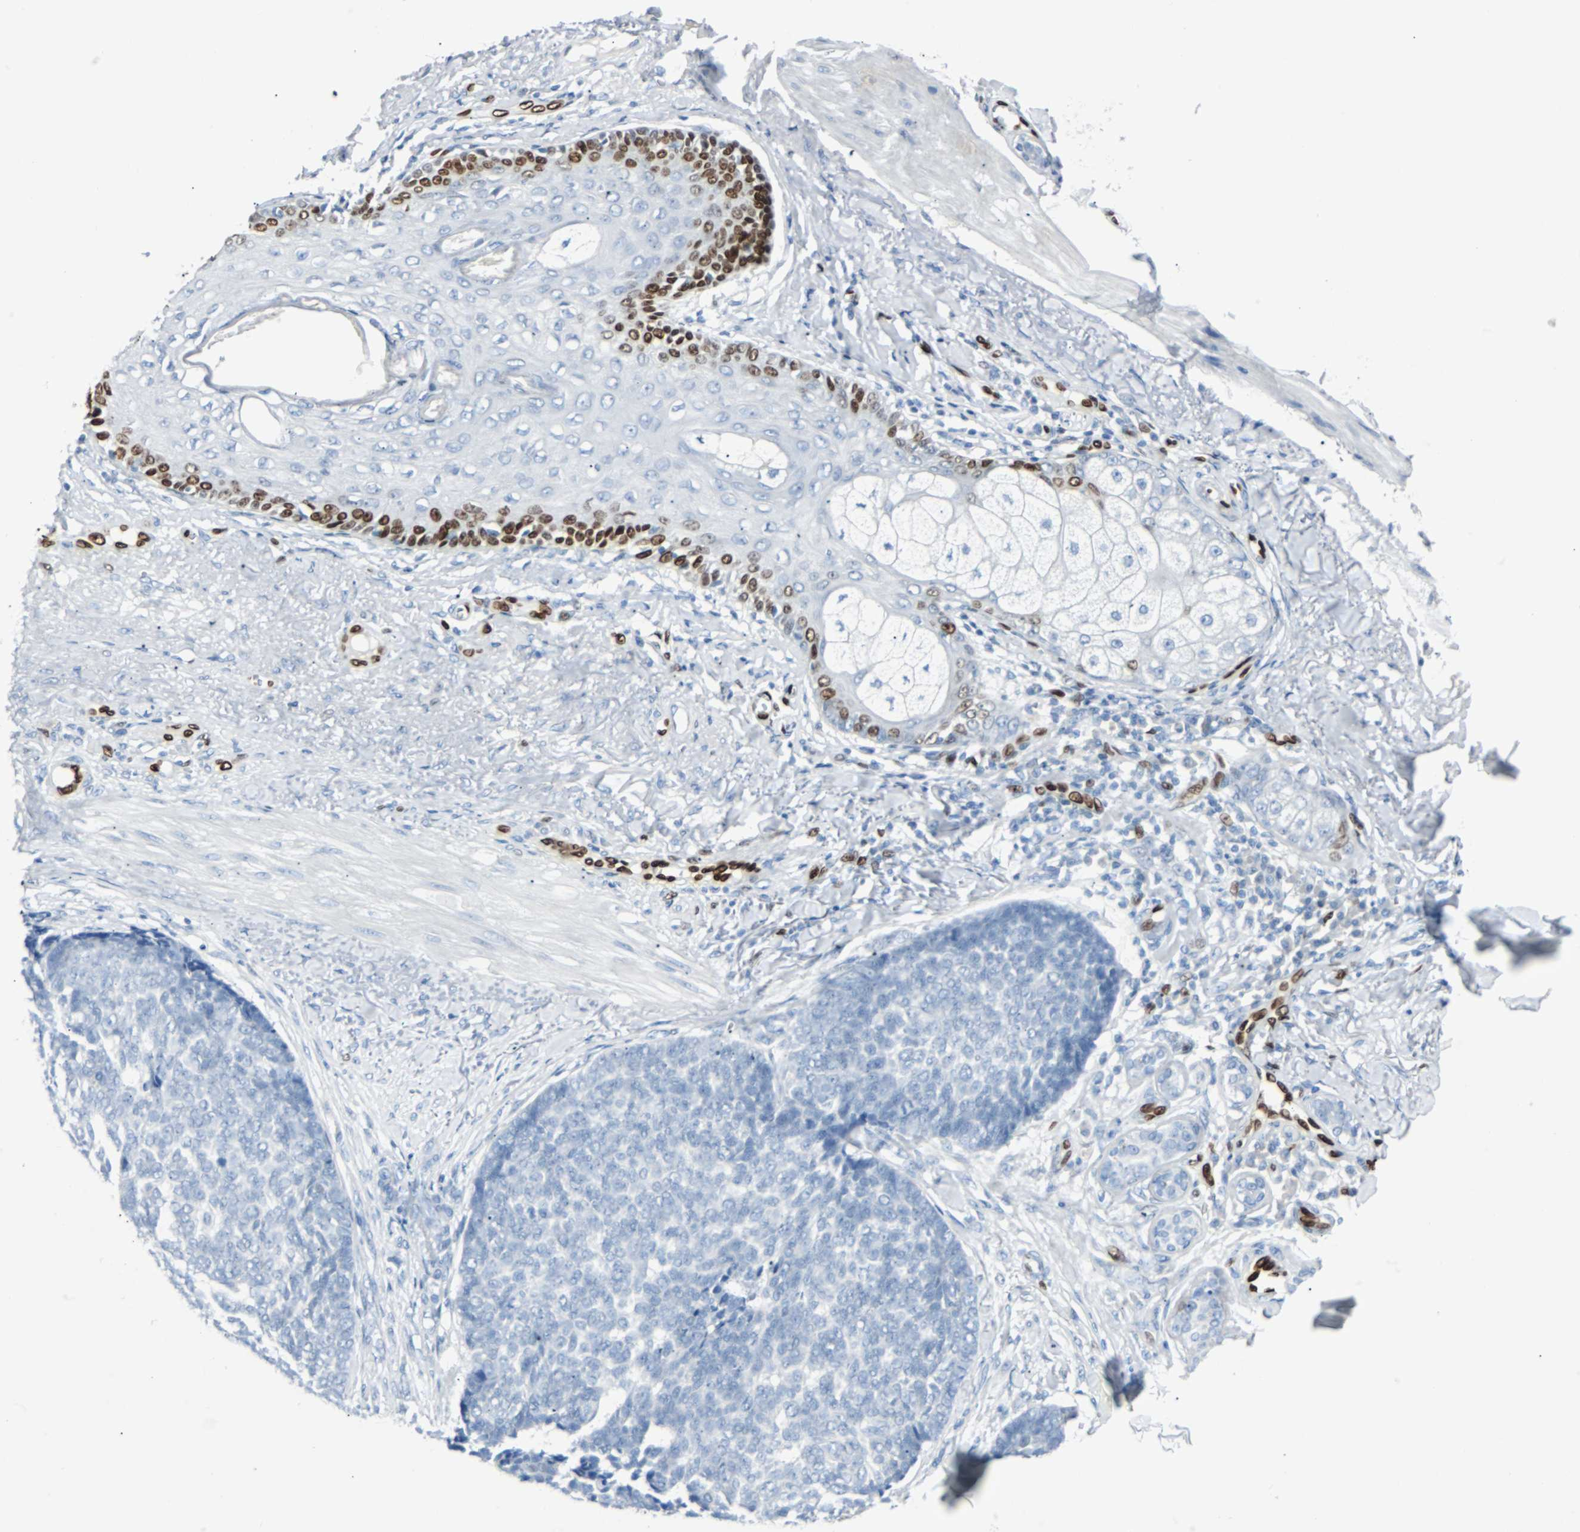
{"staining": {"intensity": "negative", "quantity": "none", "location": "none"}, "tissue": "skin cancer", "cell_type": "Tumor cells", "image_type": "cancer", "snomed": [{"axis": "morphology", "description": "Basal cell carcinoma"}, {"axis": "topography", "description": "Skin"}], "caption": "DAB (3,3'-diaminobenzidine) immunohistochemical staining of human basal cell carcinoma (skin) displays no significant positivity in tumor cells.", "gene": "IL33", "patient": {"sex": "male", "age": 84}}